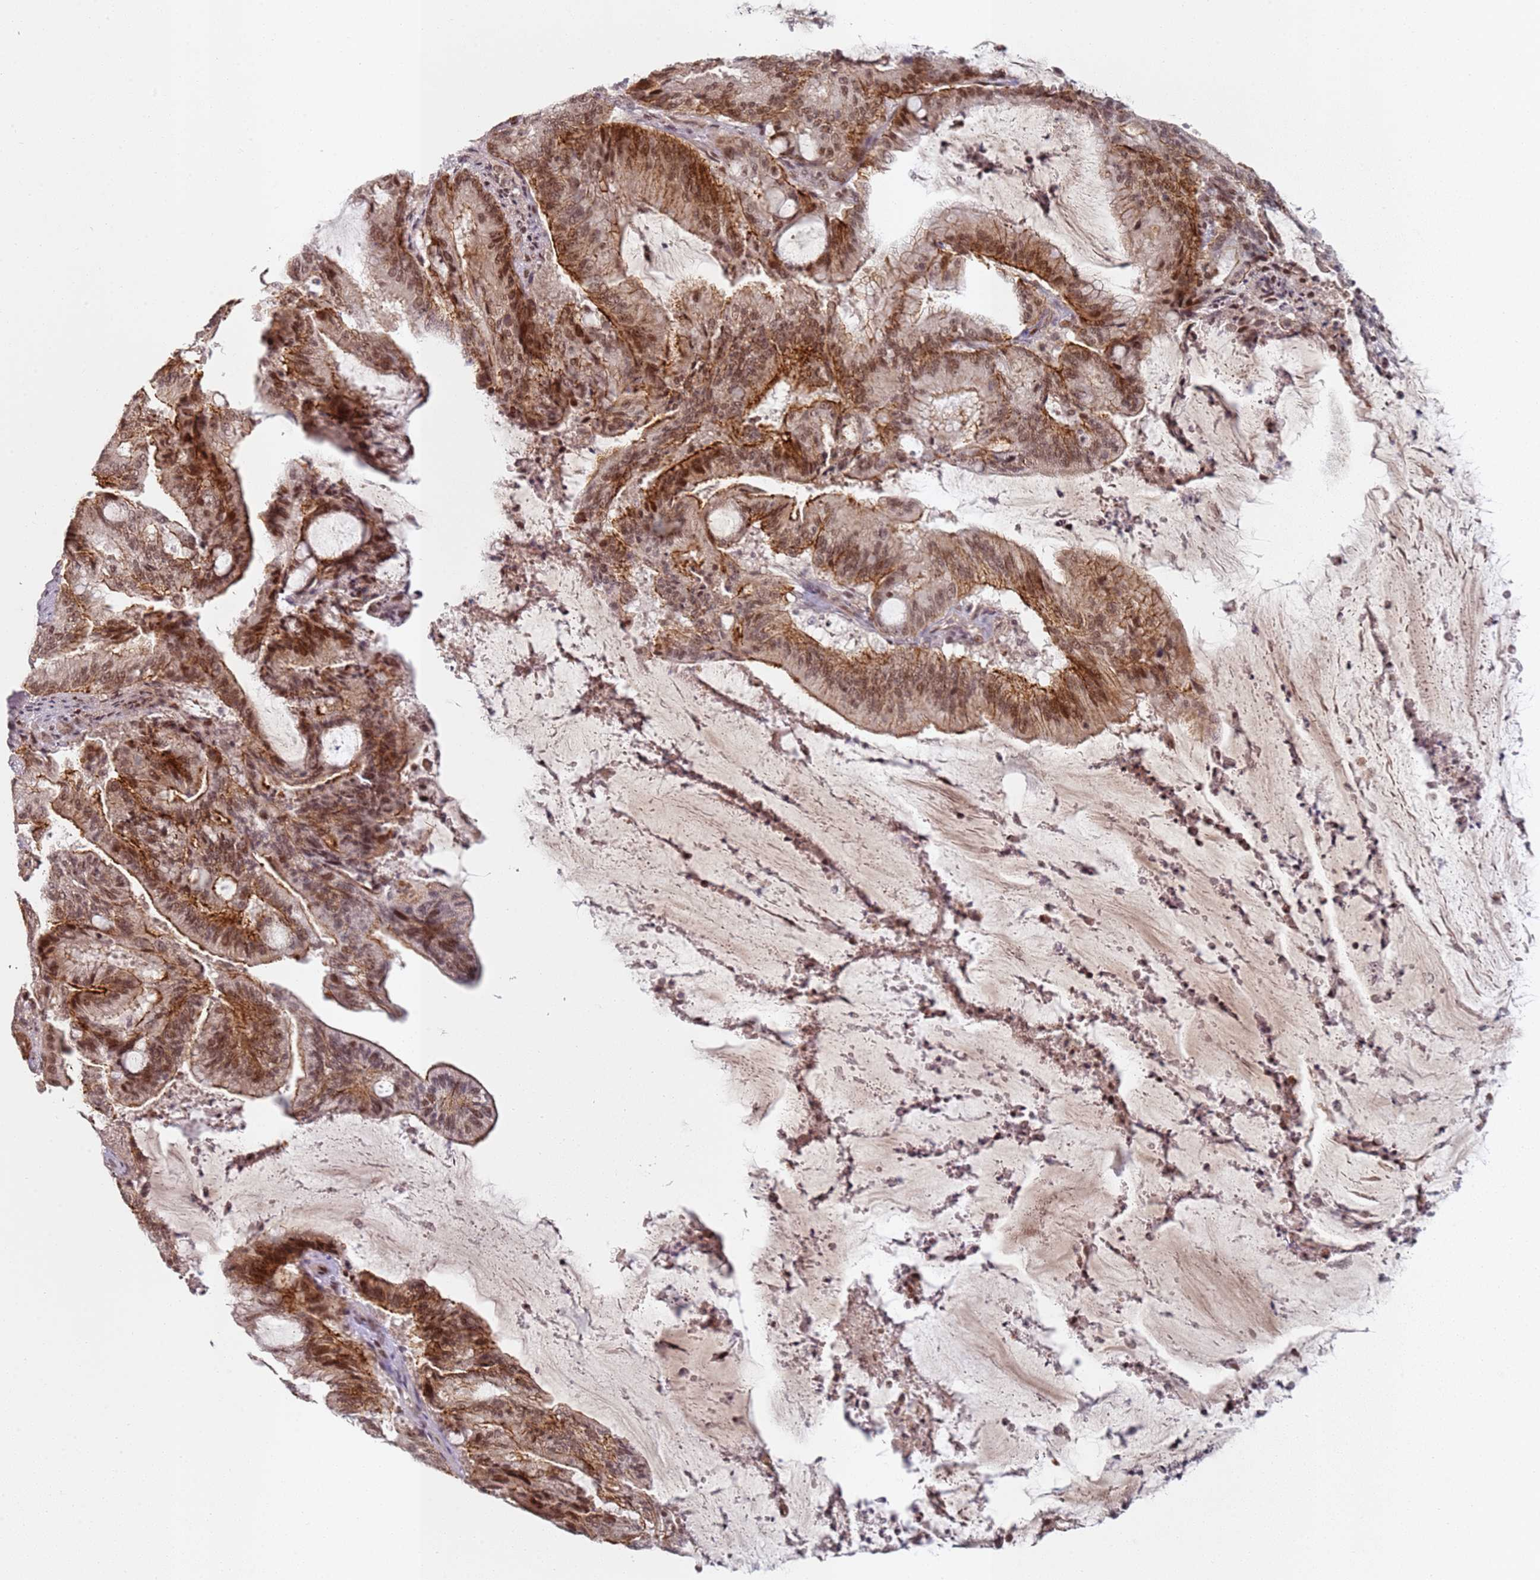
{"staining": {"intensity": "moderate", "quantity": ">75%", "location": "cytoplasmic/membranous,nuclear"}, "tissue": "liver cancer", "cell_type": "Tumor cells", "image_type": "cancer", "snomed": [{"axis": "morphology", "description": "Normal tissue, NOS"}, {"axis": "morphology", "description": "Cholangiocarcinoma"}, {"axis": "topography", "description": "Liver"}, {"axis": "topography", "description": "Peripheral nerve tissue"}], "caption": "Human liver cancer stained for a protein (brown) reveals moderate cytoplasmic/membranous and nuclear positive expression in about >75% of tumor cells.", "gene": "ATF6B", "patient": {"sex": "female", "age": 73}}